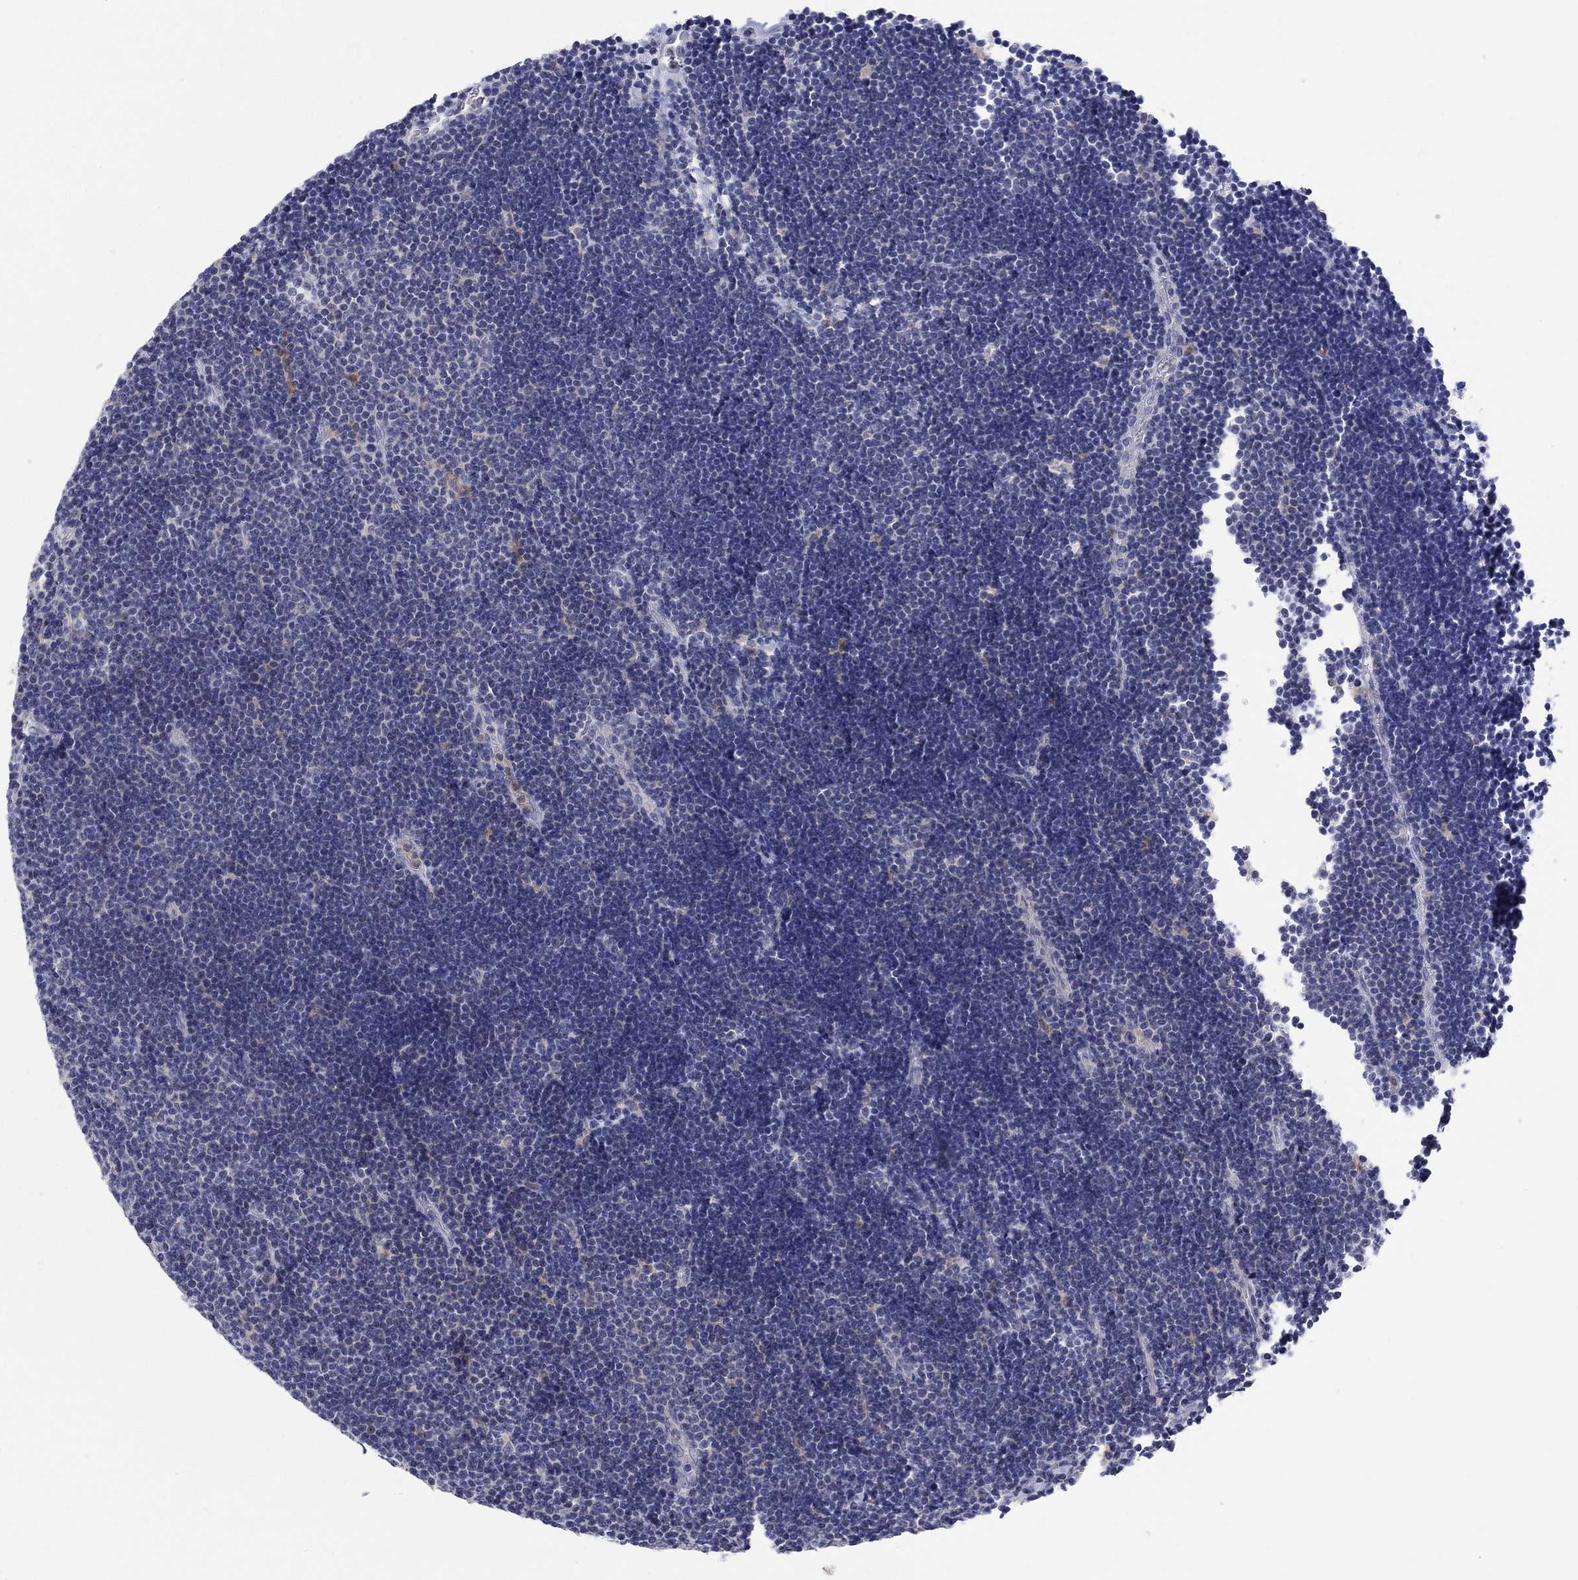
{"staining": {"intensity": "negative", "quantity": "none", "location": "none"}, "tissue": "lymphoma", "cell_type": "Tumor cells", "image_type": "cancer", "snomed": [{"axis": "morphology", "description": "Malignant lymphoma, non-Hodgkin's type, Low grade"}, {"axis": "topography", "description": "Brain"}], "caption": "IHC of human lymphoma reveals no staining in tumor cells.", "gene": "HDC", "patient": {"sex": "female", "age": 66}}